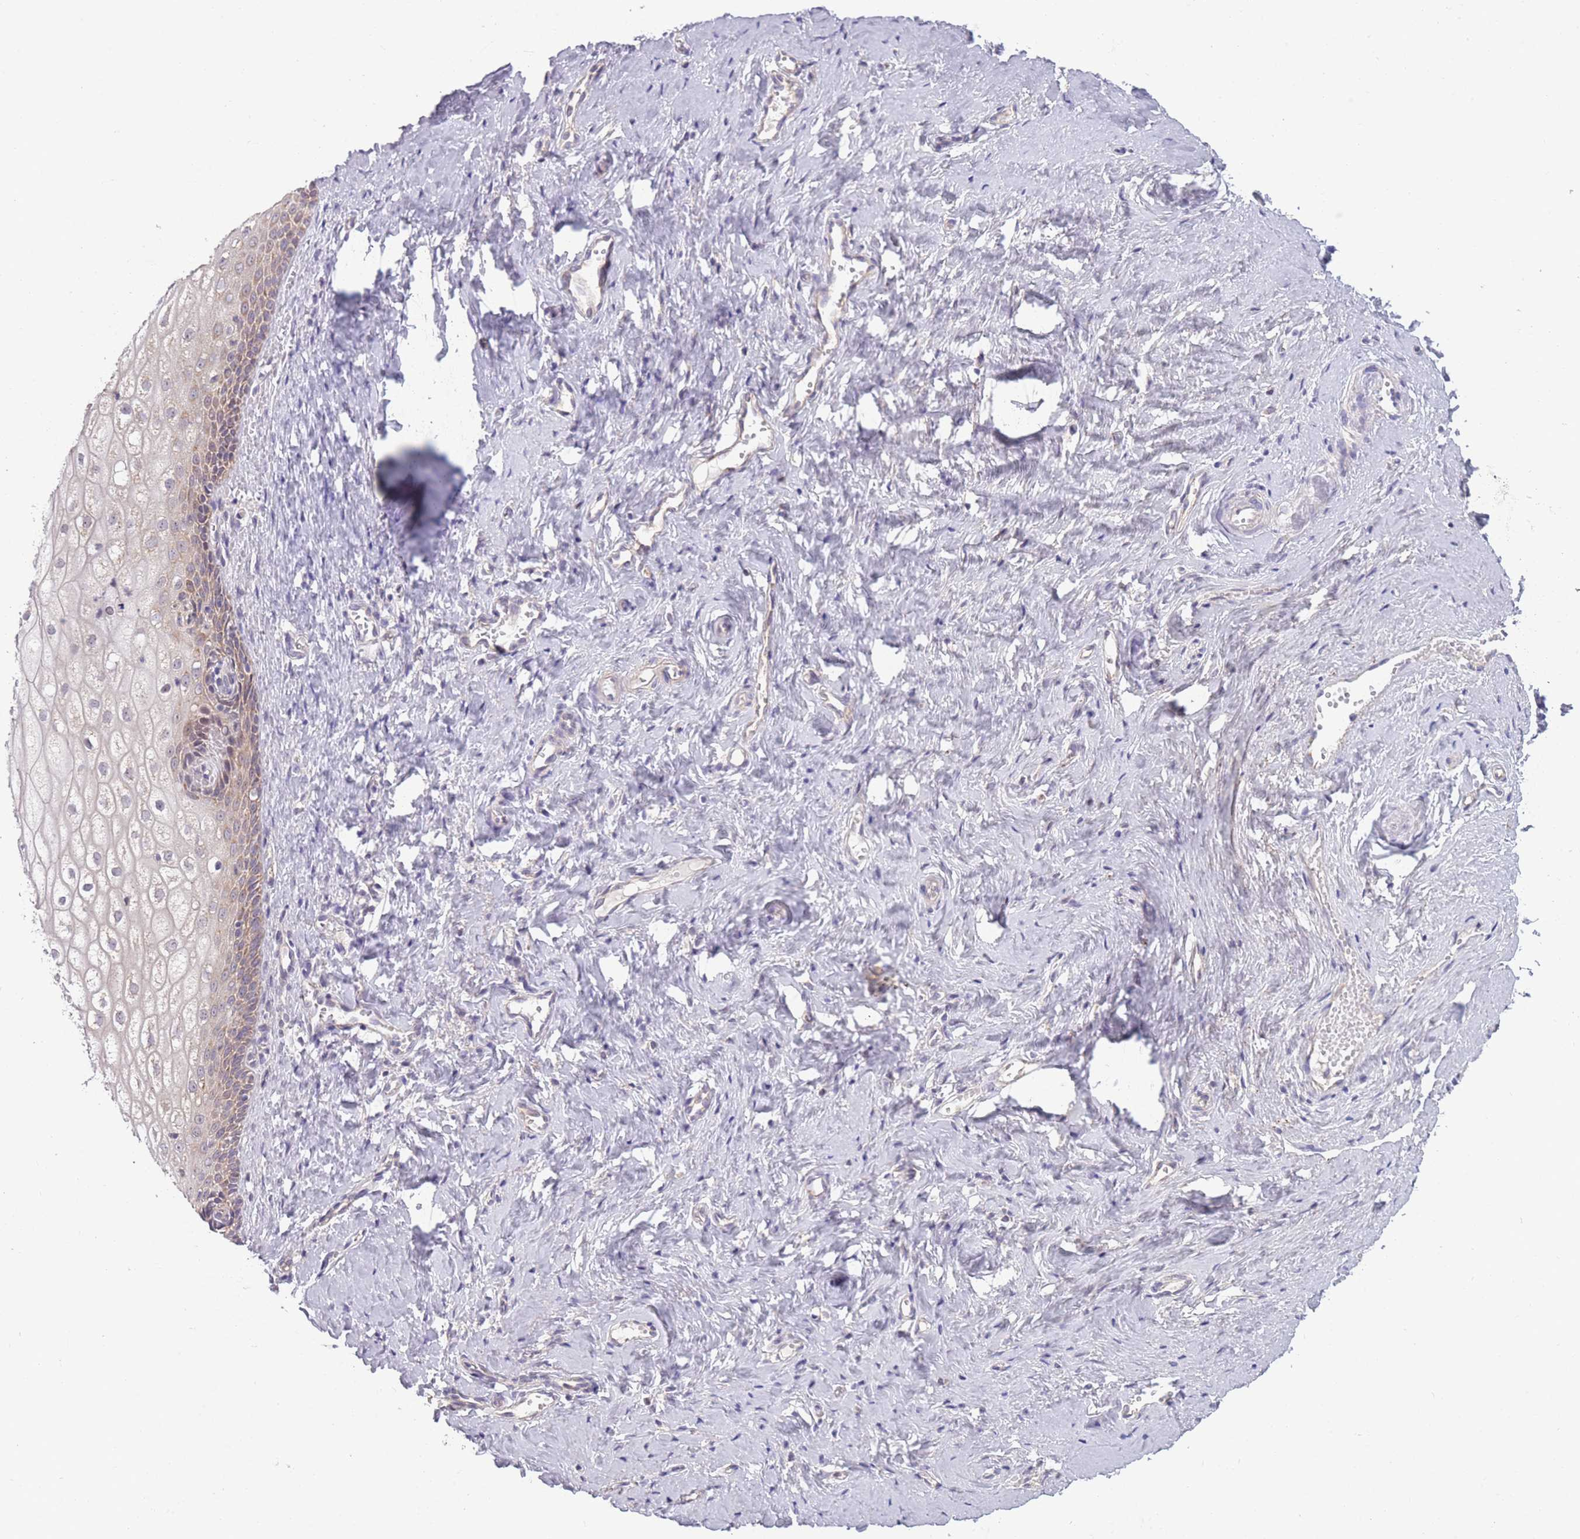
{"staining": {"intensity": "weak", "quantity": "25%-75%", "location": "cytoplasmic/membranous"}, "tissue": "vagina", "cell_type": "Squamous epithelial cells", "image_type": "normal", "snomed": [{"axis": "morphology", "description": "Normal tissue, NOS"}, {"axis": "topography", "description": "Vagina"}], "caption": "A high-resolution micrograph shows immunohistochemistry staining of unremarkable vagina, which exhibits weak cytoplasmic/membranous expression in approximately 25%-75% of squamous epithelial cells.", "gene": "MRPS18C", "patient": {"sex": "female", "age": 59}}